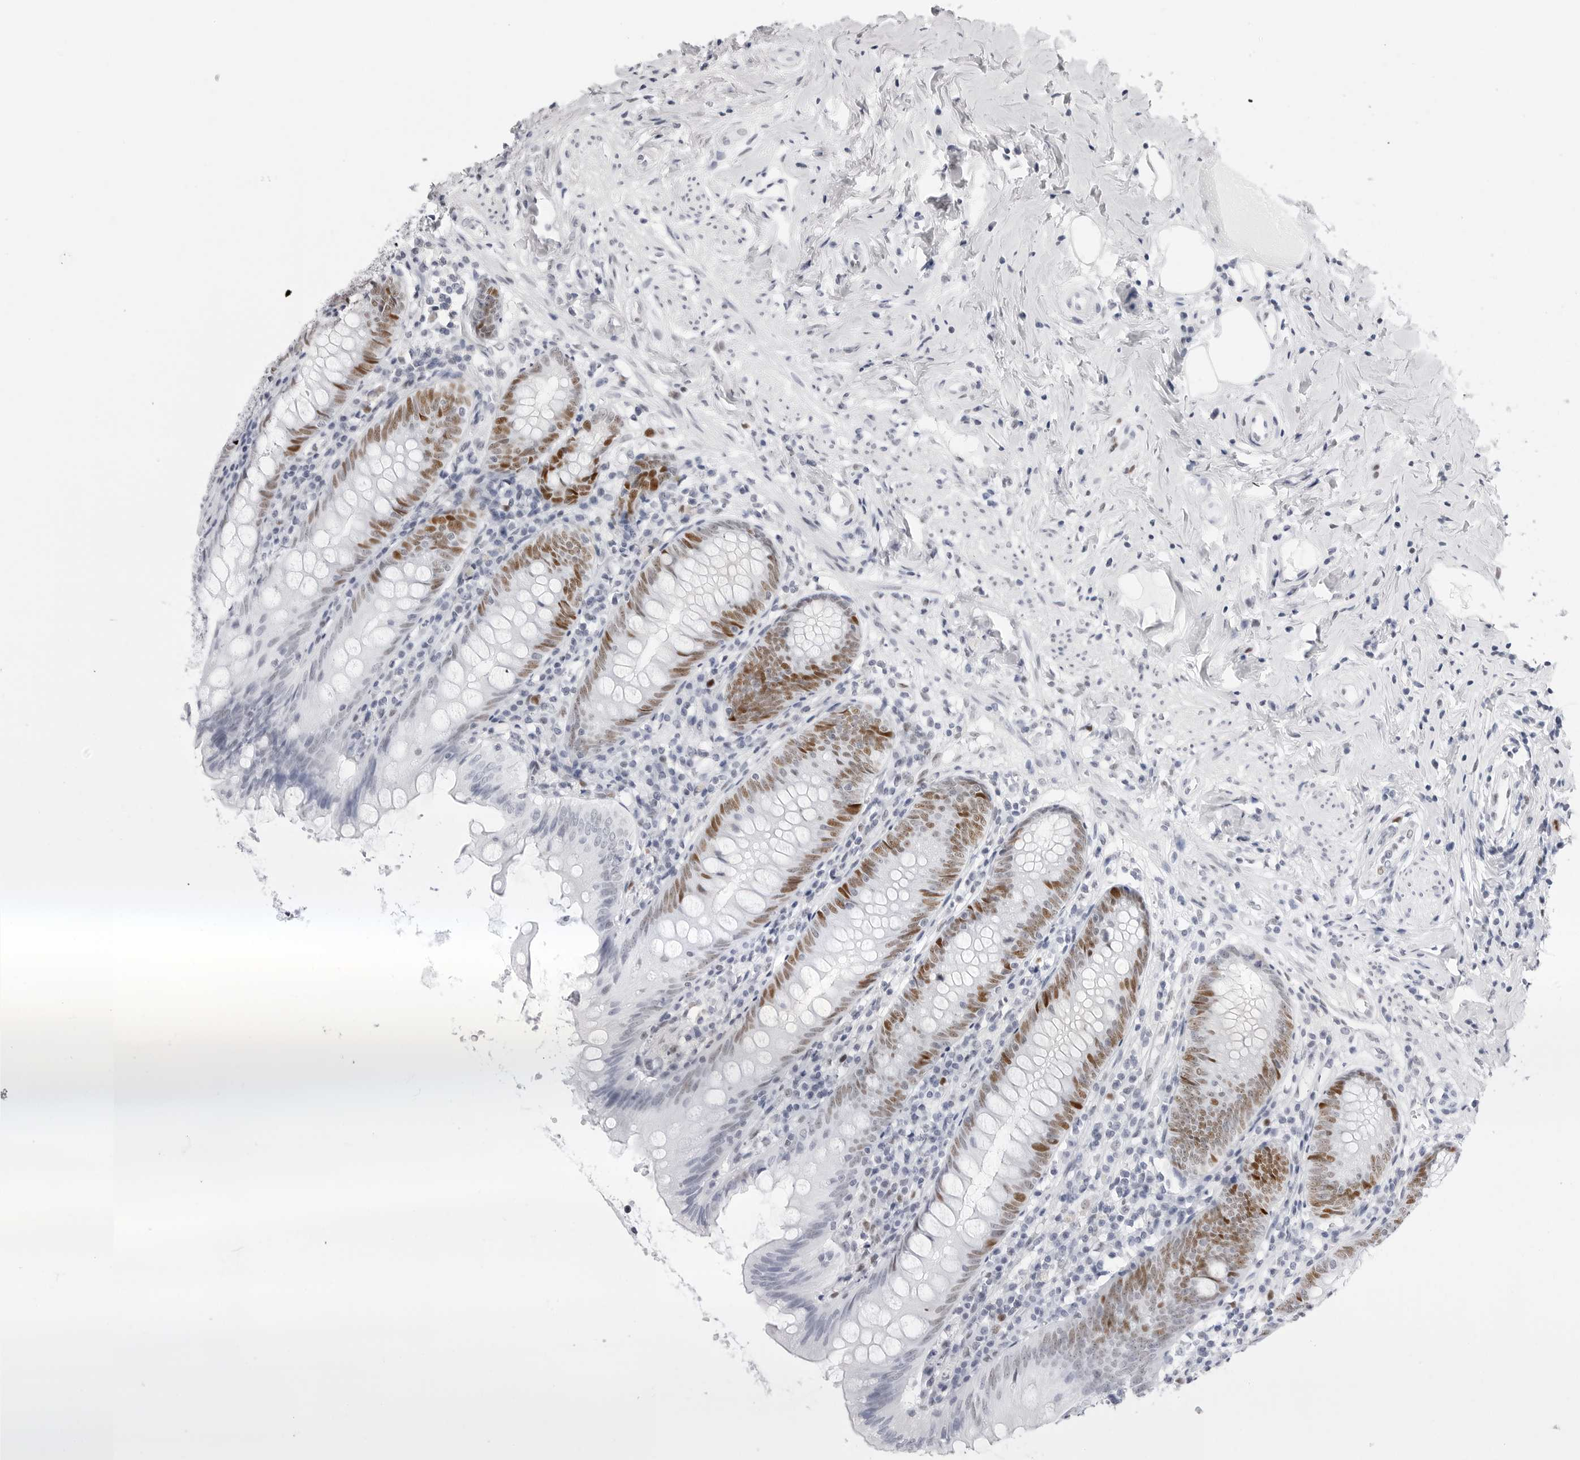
{"staining": {"intensity": "moderate", "quantity": ">75%", "location": "nuclear"}, "tissue": "appendix", "cell_type": "Glandular cells", "image_type": "normal", "snomed": [{"axis": "morphology", "description": "Normal tissue, NOS"}, {"axis": "topography", "description": "Appendix"}], "caption": "Normal appendix exhibits moderate nuclear positivity in about >75% of glandular cells, visualized by immunohistochemistry.", "gene": "NASP", "patient": {"sex": "female", "age": 54}}